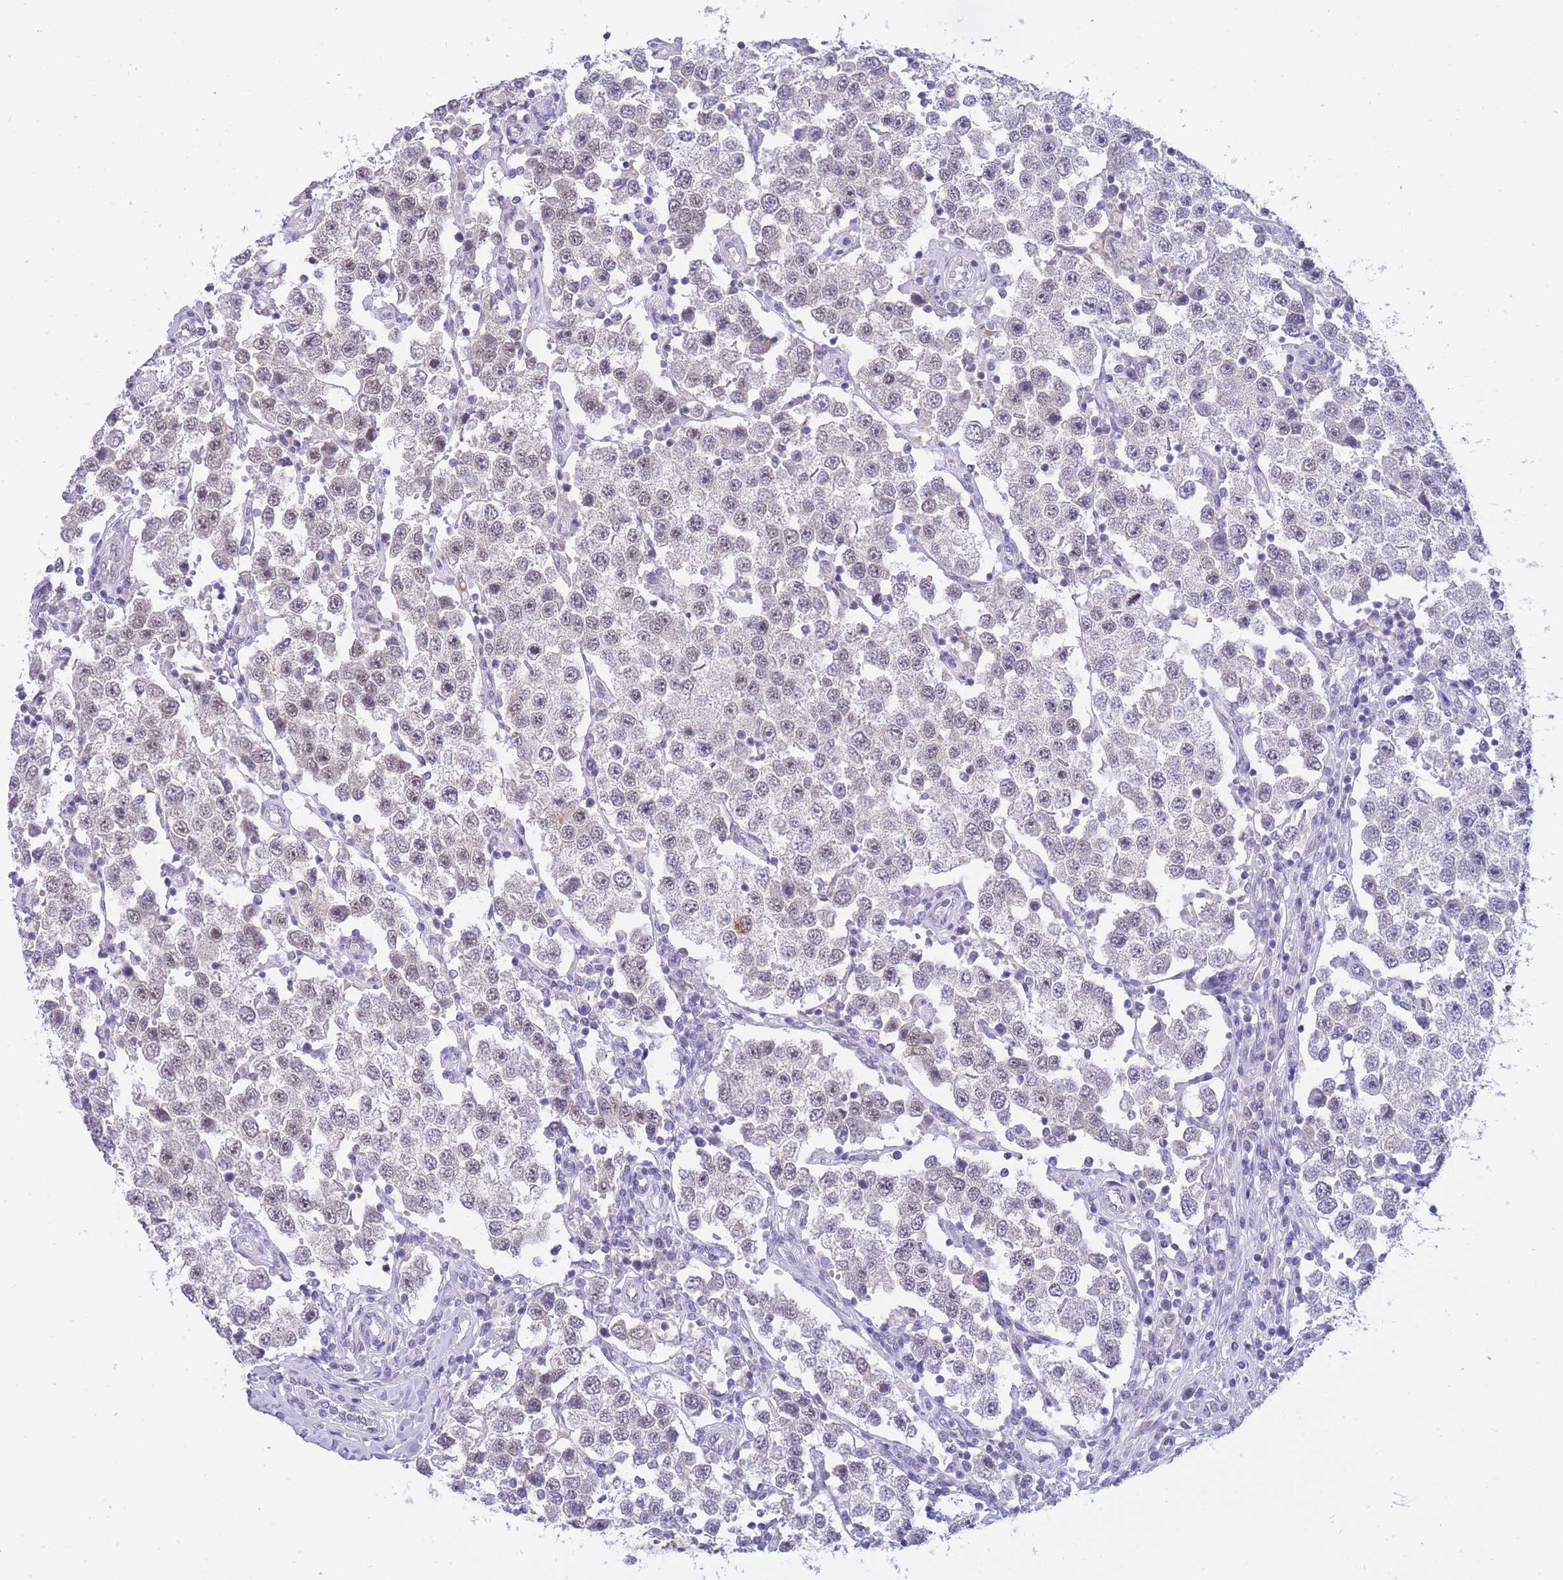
{"staining": {"intensity": "weak", "quantity": ">75%", "location": "nuclear"}, "tissue": "testis cancer", "cell_type": "Tumor cells", "image_type": "cancer", "snomed": [{"axis": "morphology", "description": "Seminoma, NOS"}, {"axis": "topography", "description": "Testis"}], "caption": "Tumor cells exhibit weak nuclear expression in approximately >75% of cells in testis cancer (seminoma).", "gene": "FRAT2", "patient": {"sex": "male", "age": 37}}